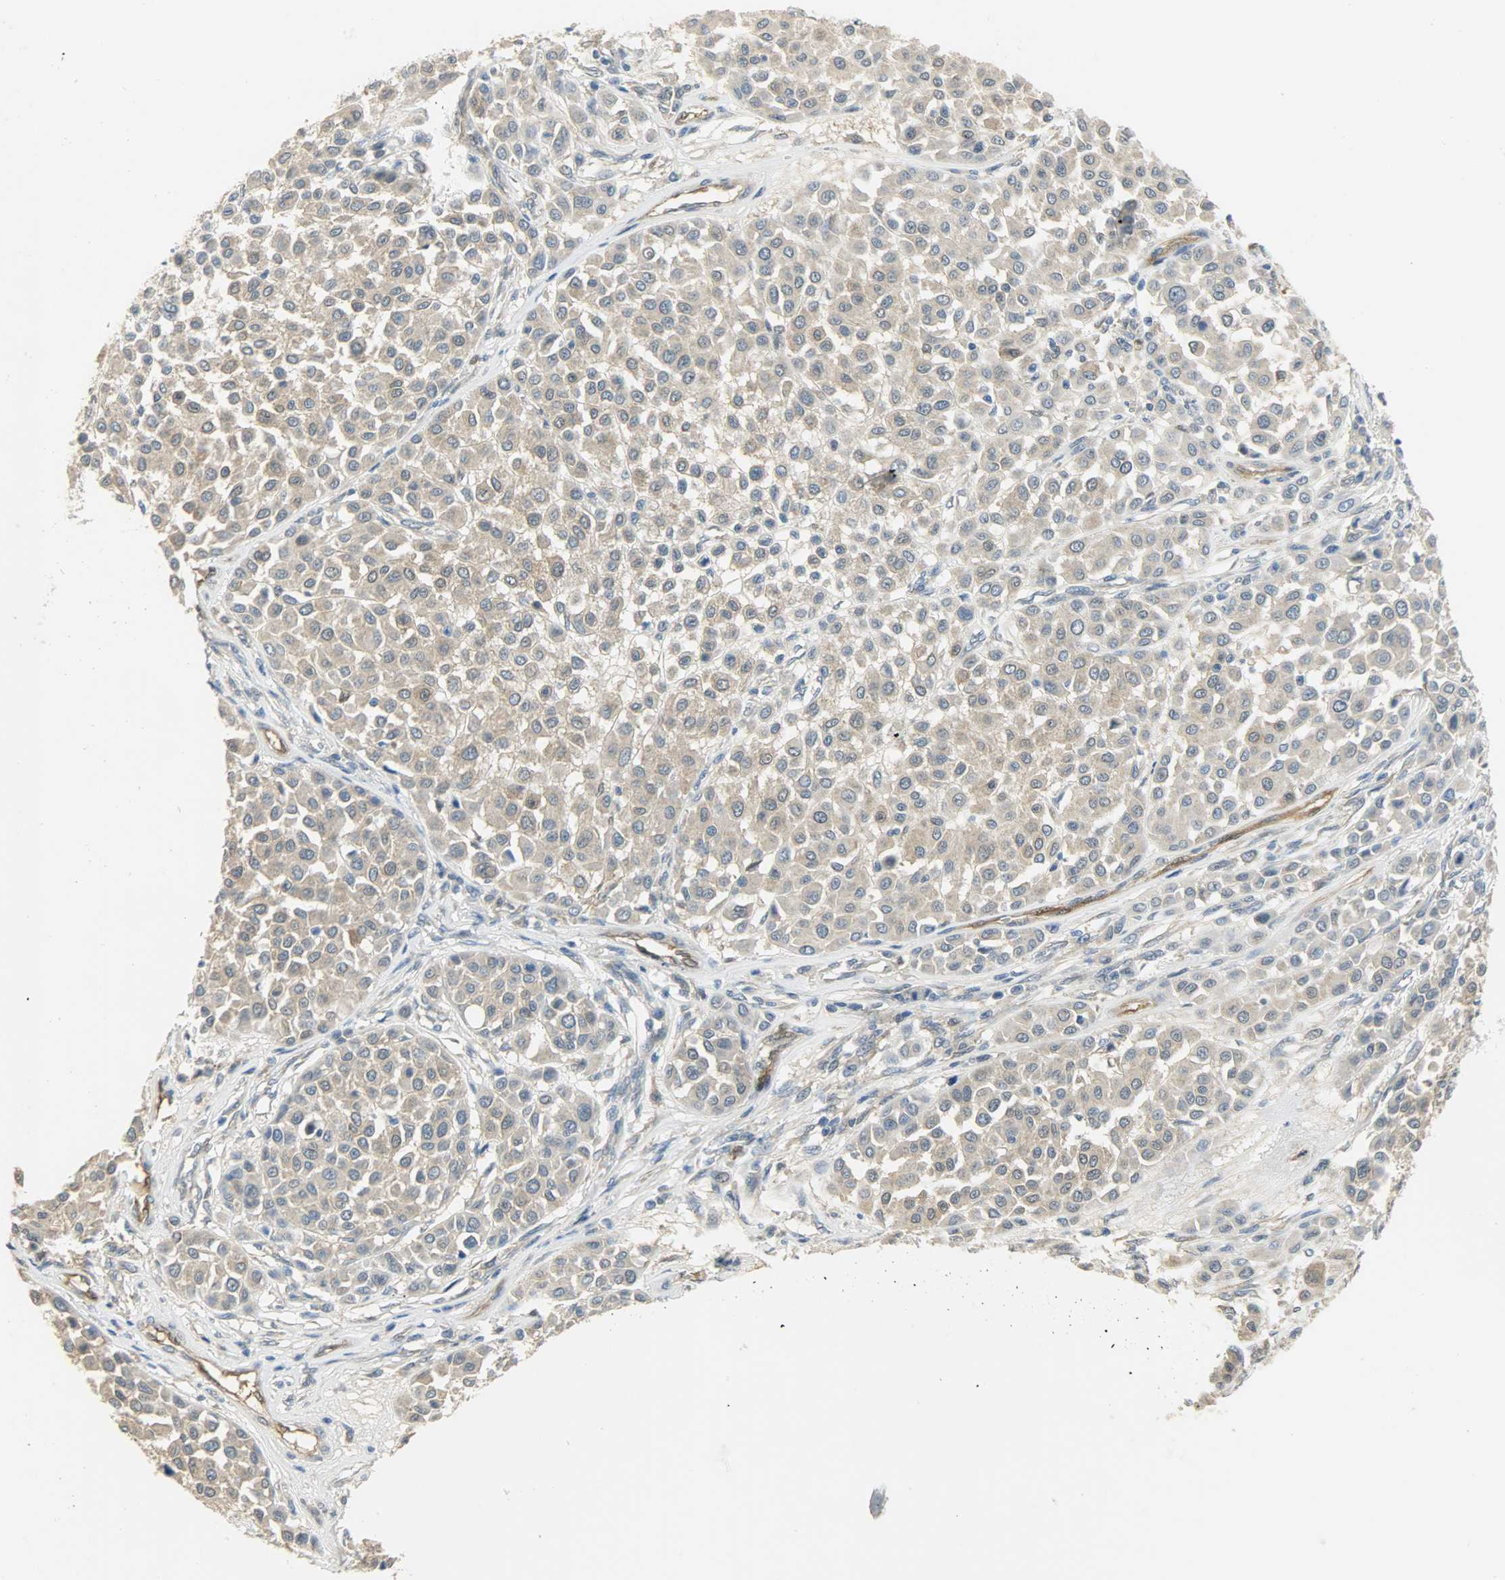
{"staining": {"intensity": "weak", "quantity": "25%-75%", "location": "cytoplasmic/membranous"}, "tissue": "melanoma", "cell_type": "Tumor cells", "image_type": "cancer", "snomed": [{"axis": "morphology", "description": "Malignant melanoma, Metastatic site"}, {"axis": "topography", "description": "Soft tissue"}], "caption": "Melanoma stained for a protein (brown) reveals weak cytoplasmic/membranous positive expression in approximately 25%-75% of tumor cells.", "gene": "FKBP1A", "patient": {"sex": "male", "age": 41}}